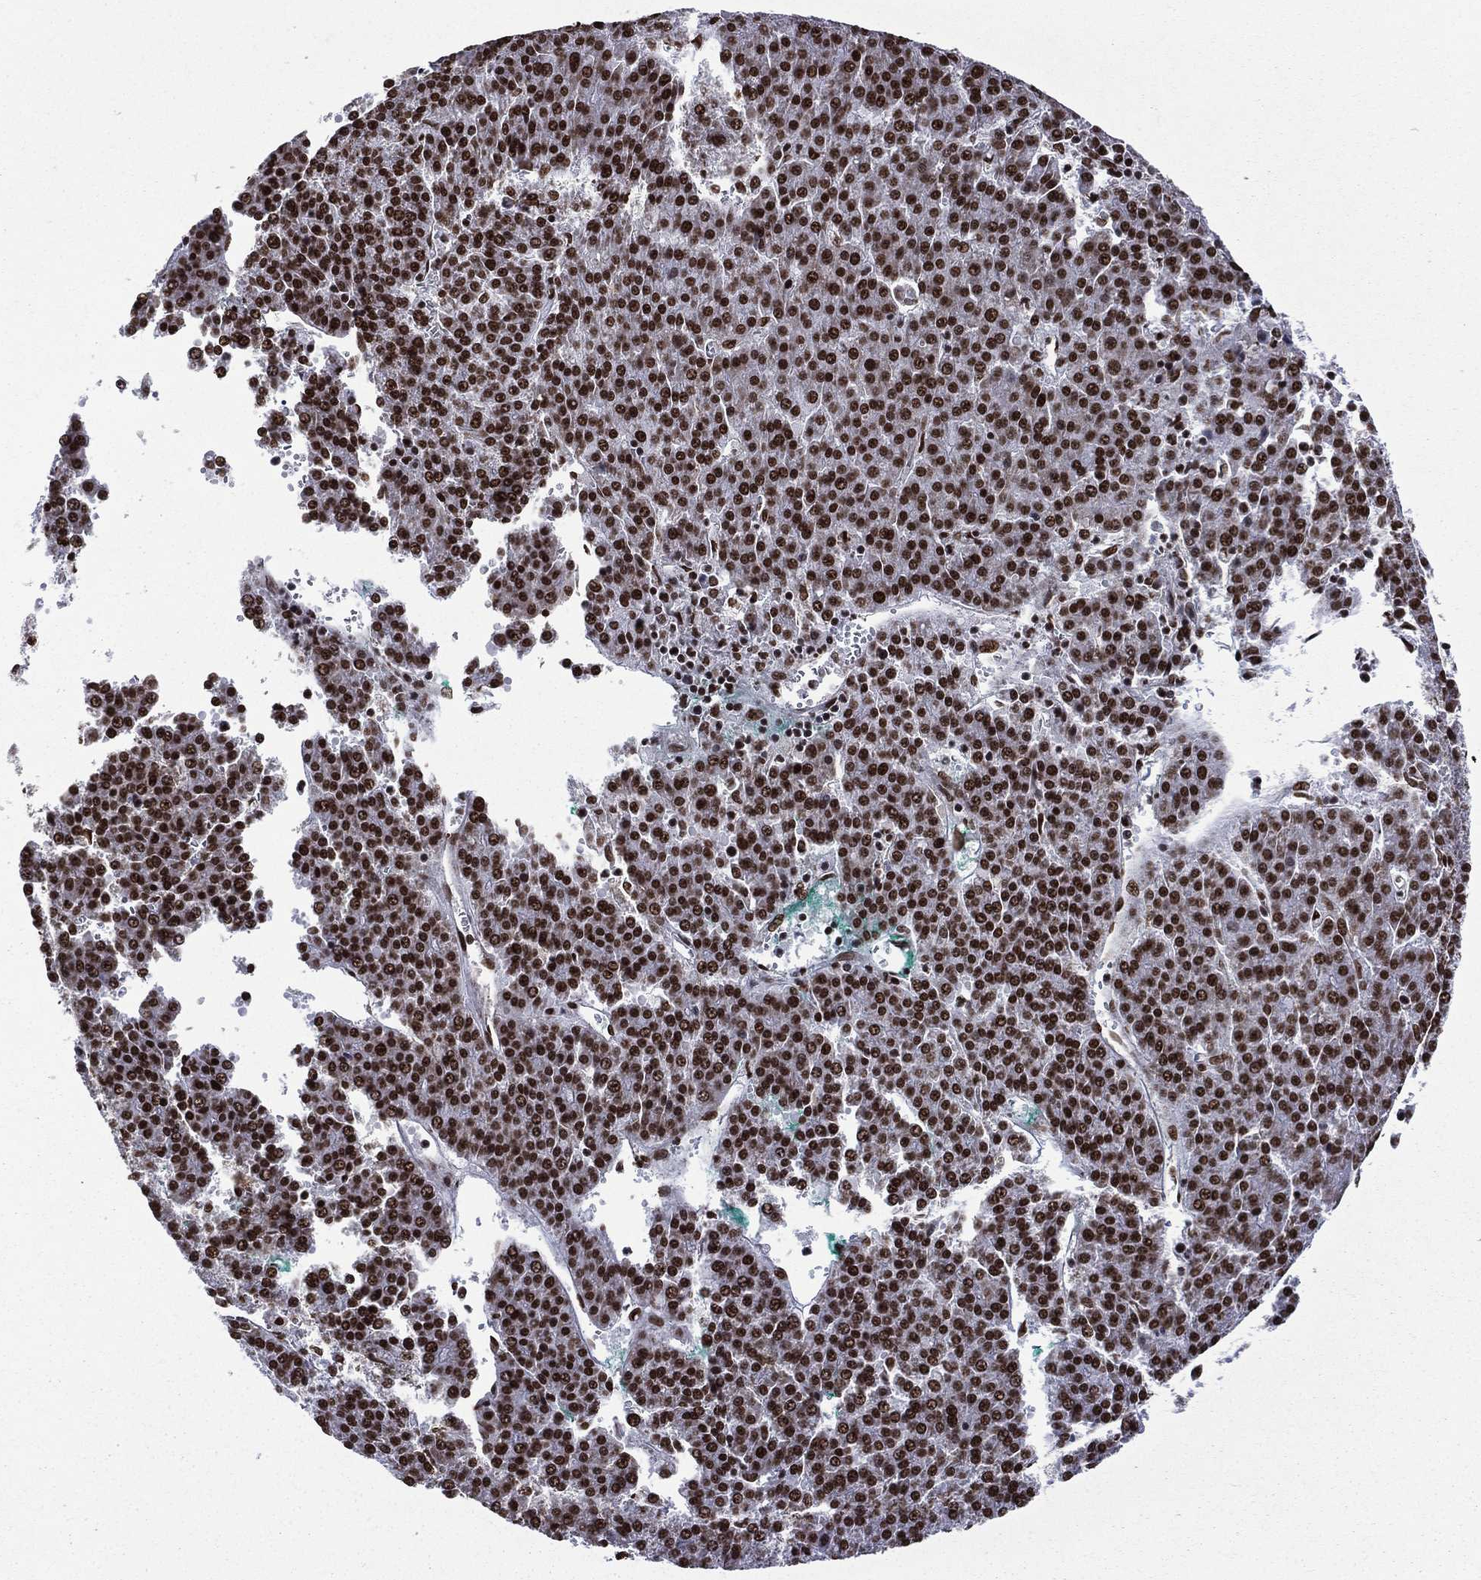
{"staining": {"intensity": "strong", "quantity": ">75%", "location": "nuclear"}, "tissue": "liver cancer", "cell_type": "Tumor cells", "image_type": "cancer", "snomed": [{"axis": "morphology", "description": "Carcinoma, Hepatocellular, NOS"}, {"axis": "topography", "description": "Liver"}], "caption": "A brown stain shows strong nuclear expression of a protein in hepatocellular carcinoma (liver) tumor cells.", "gene": "C5orf24", "patient": {"sex": "female", "age": 58}}